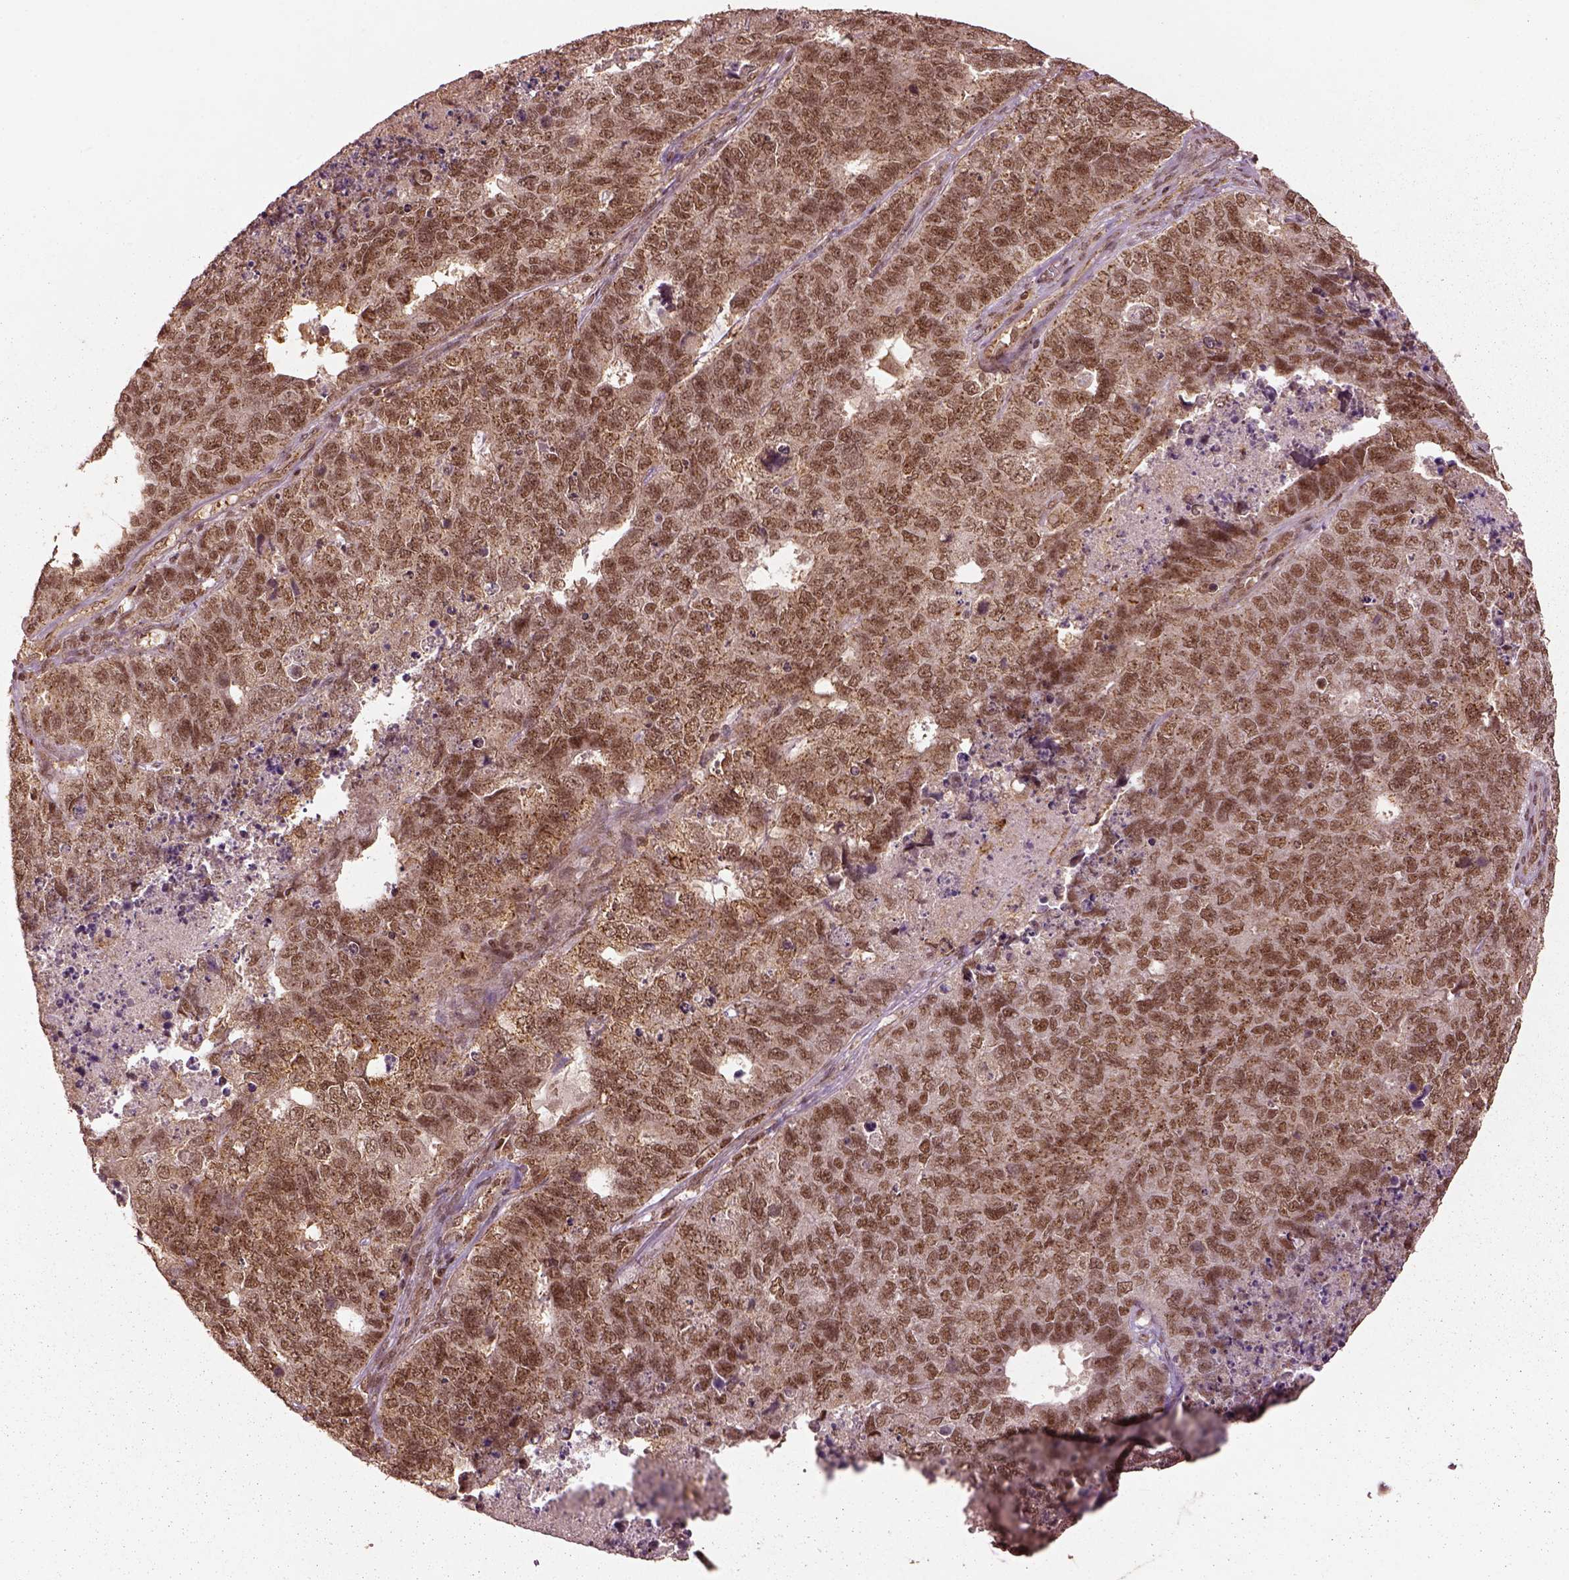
{"staining": {"intensity": "moderate", "quantity": ">75%", "location": "nuclear"}, "tissue": "cervical cancer", "cell_type": "Tumor cells", "image_type": "cancer", "snomed": [{"axis": "morphology", "description": "Squamous cell carcinoma, NOS"}, {"axis": "topography", "description": "Cervix"}], "caption": "Tumor cells exhibit medium levels of moderate nuclear positivity in approximately >75% of cells in human cervical cancer.", "gene": "BRD9", "patient": {"sex": "female", "age": 63}}